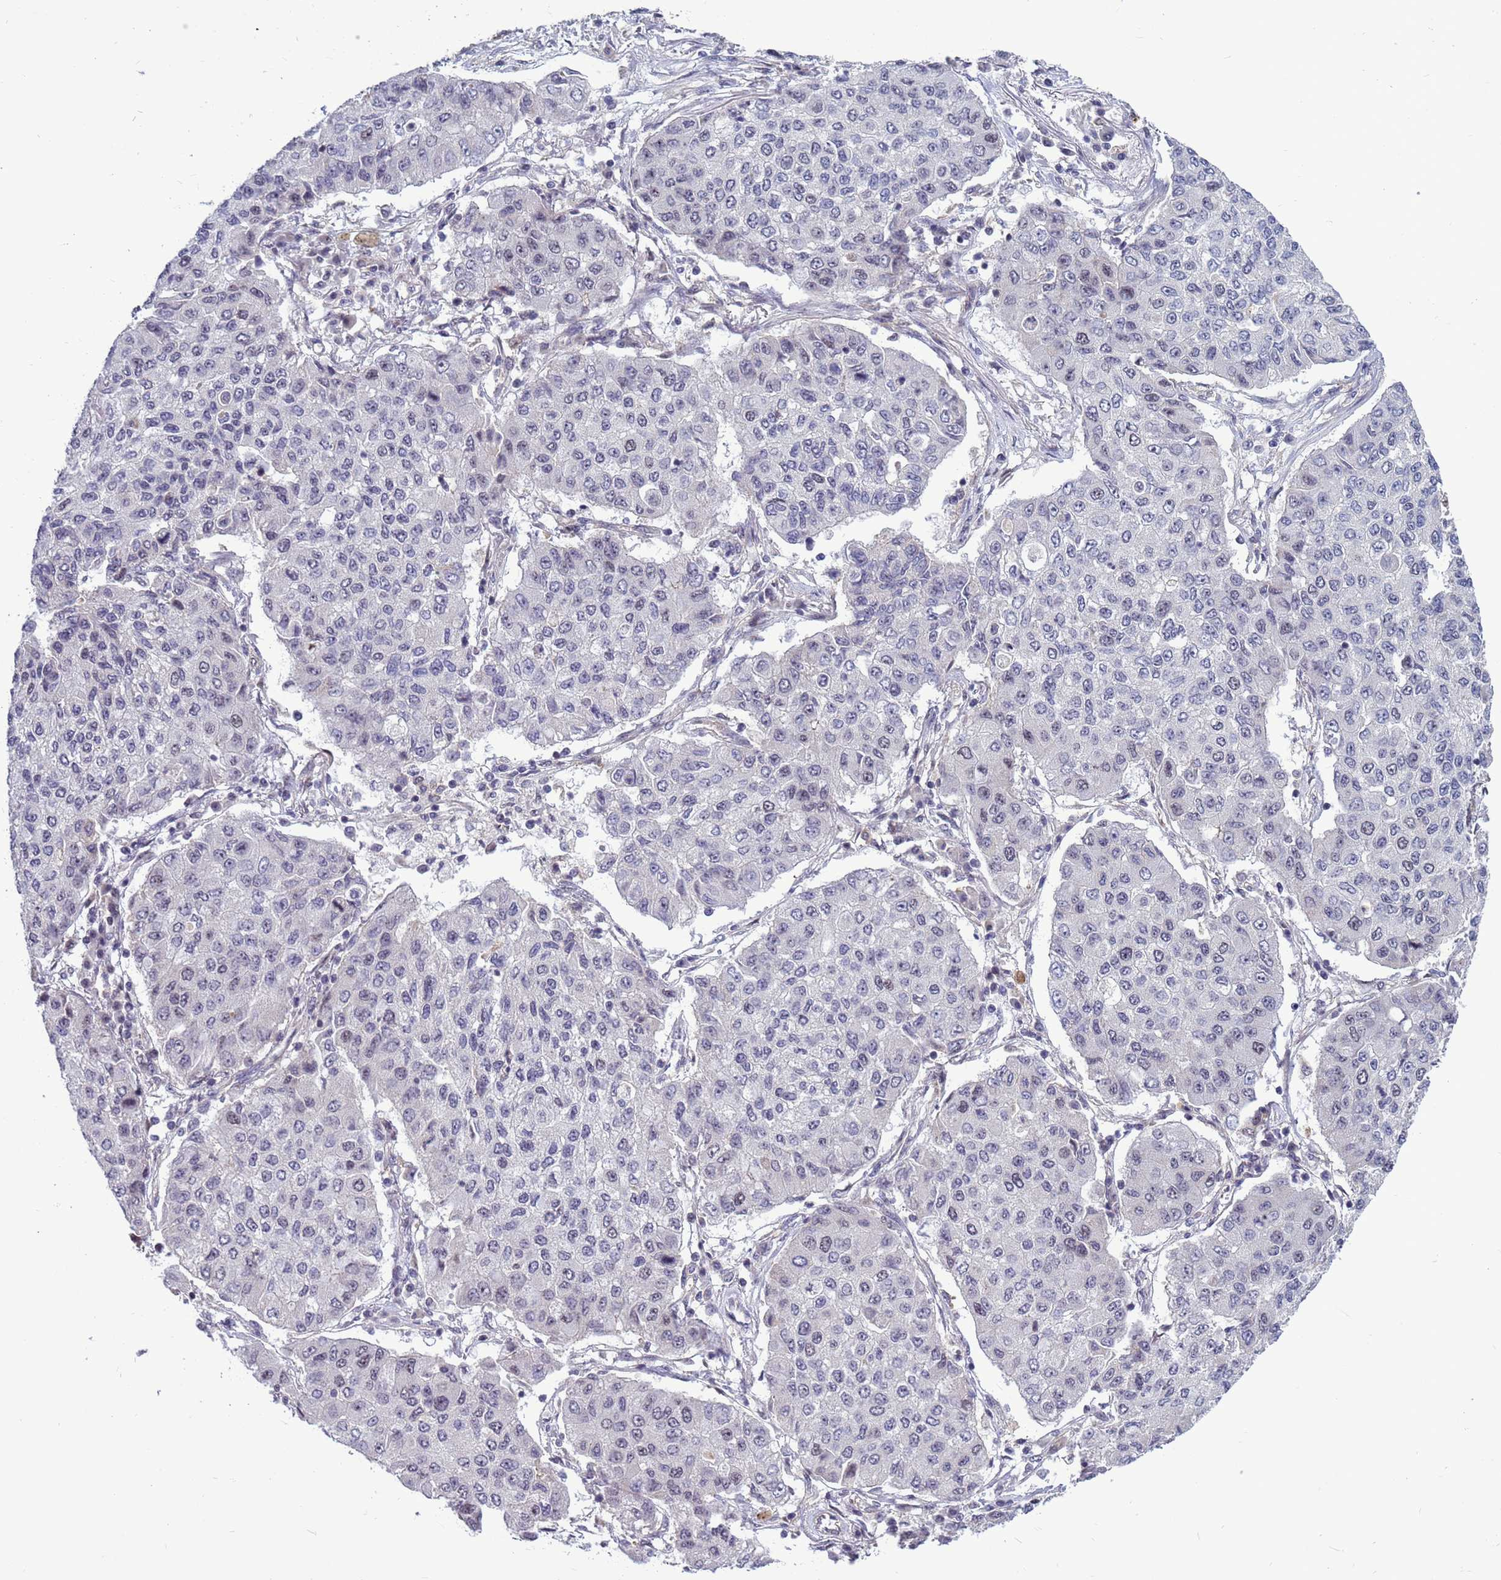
{"staining": {"intensity": "negative", "quantity": "none", "location": "none"}, "tissue": "lung cancer", "cell_type": "Tumor cells", "image_type": "cancer", "snomed": [{"axis": "morphology", "description": "Squamous cell carcinoma, NOS"}, {"axis": "topography", "description": "Lung"}], "caption": "DAB immunohistochemical staining of lung cancer (squamous cell carcinoma) exhibits no significant expression in tumor cells. (IHC, brightfield microscopy, high magnification).", "gene": "NSL1", "patient": {"sex": "male", "age": 74}}